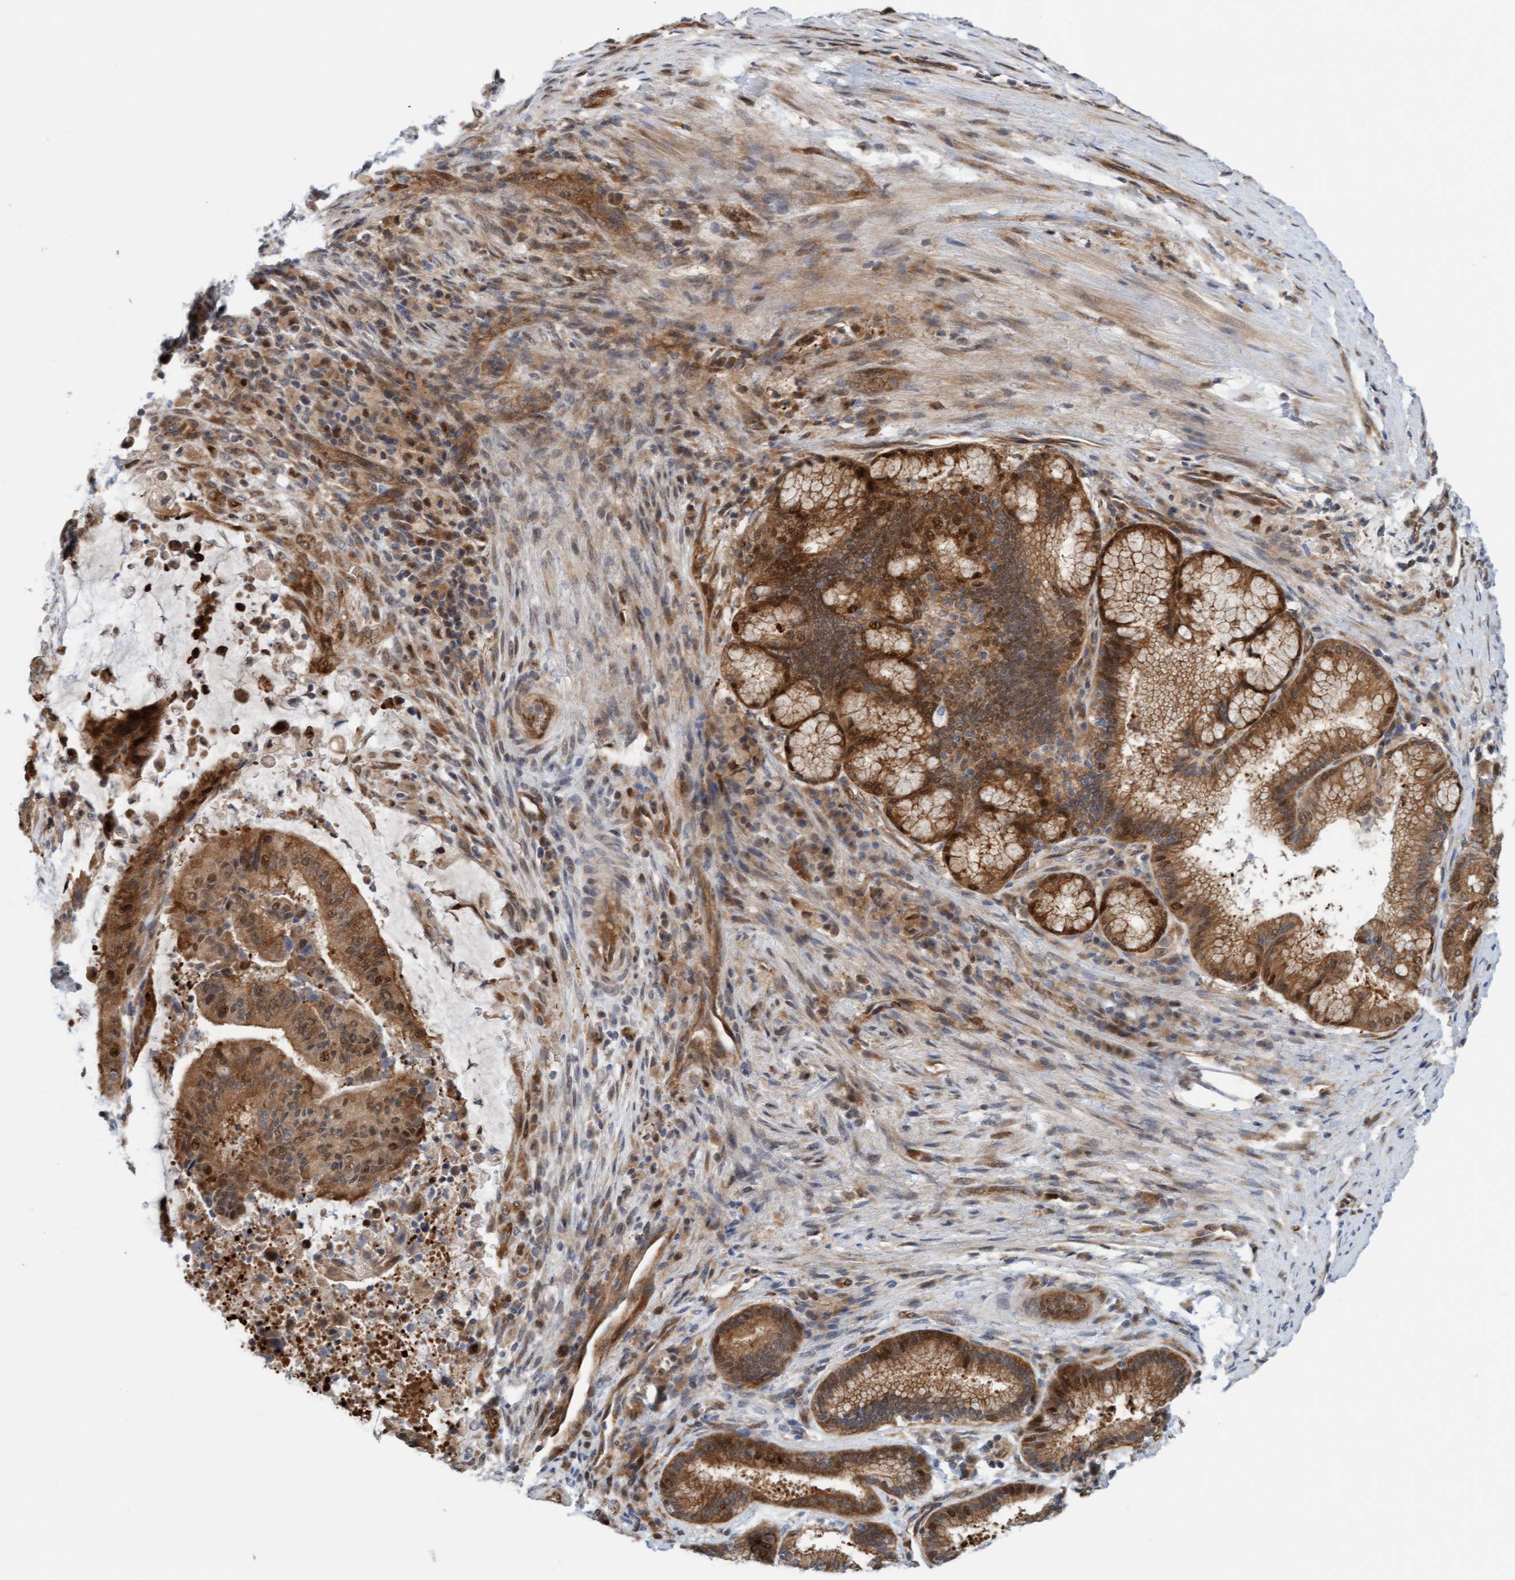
{"staining": {"intensity": "strong", "quantity": ">75%", "location": "cytoplasmic/membranous,nuclear"}, "tissue": "liver cancer", "cell_type": "Tumor cells", "image_type": "cancer", "snomed": [{"axis": "morphology", "description": "Normal tissue, NOS"}, {"axis": "morphology", "description": "Cholangiocarcinoma"}, {"axis": "topography", "description": "Liver"}, {"axis": "topography", "description": "Peripheral nerve tissue"}], "caption": "Approximately >75% of tumor cells in human liver cancer (cholangiocarcinoma) demonstrate strong cytoplasmic/membranous and nuclear protein positivity as visualized by brown immunohistochemical staining.", "gene": "EIF4EBP1", "patient": {"sex": "female", "age": 73}}